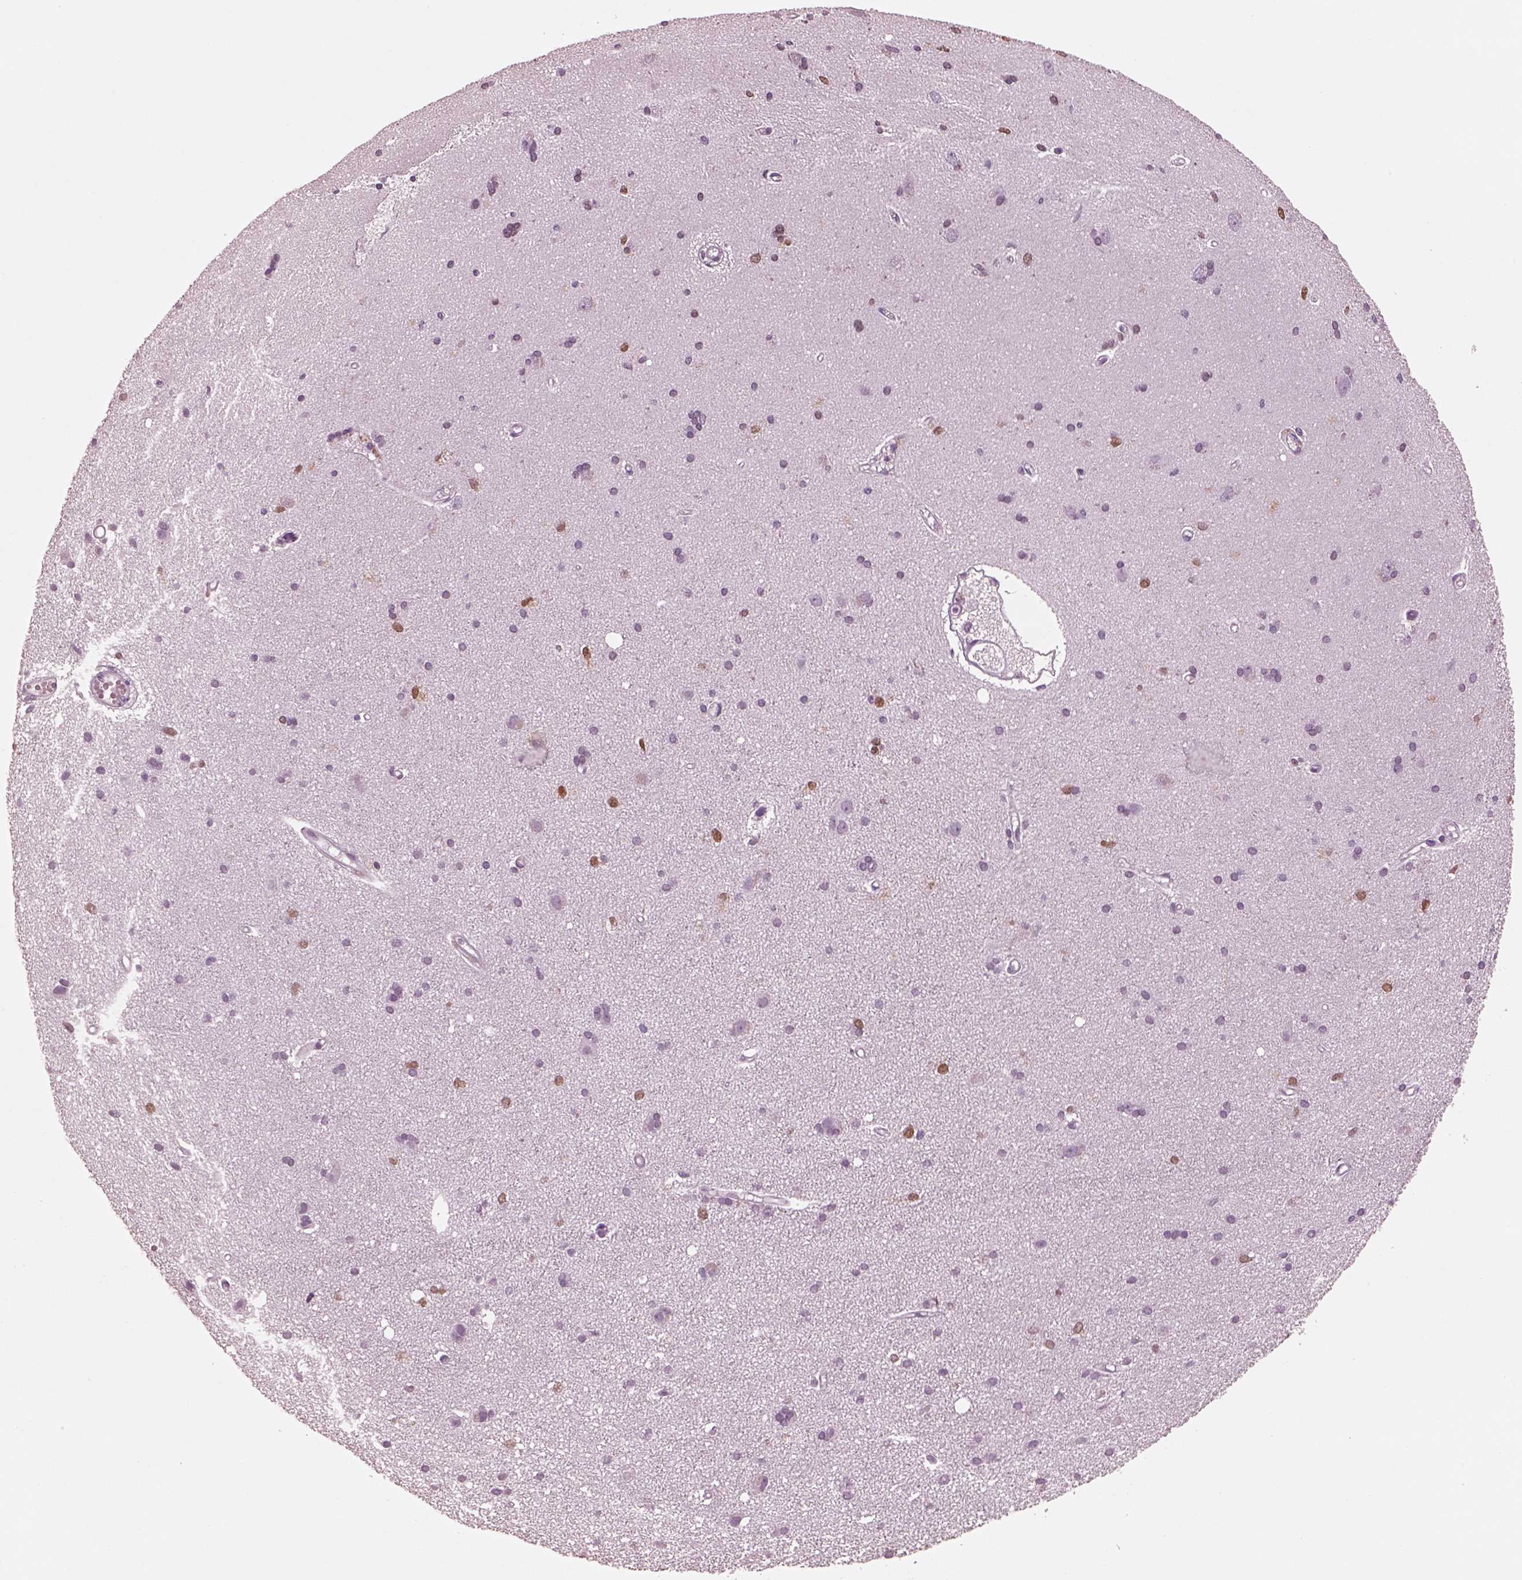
{"staining": {"intensity": "negative", "quantity": "none", "location": "none"}, "tissue": "cerebral cortex", "cell_type": "Endothelial cells", "image_type": "normal", "snomed": [{"axis": "morphology", "description": "Normal tissue, NOS"}, {"axis": "morphology", "description": "Glioma, malignant, High grade"}, {"axis": "topography", "description": "Cerebral cortex"}], "caption": "An IHC photomicrograph of normal cerebral cortex is shown. There is no staining in endothelial cells of cerebral cortex.", "gene": "SOX9", "patient": {"sex": "male", "age": 71}}